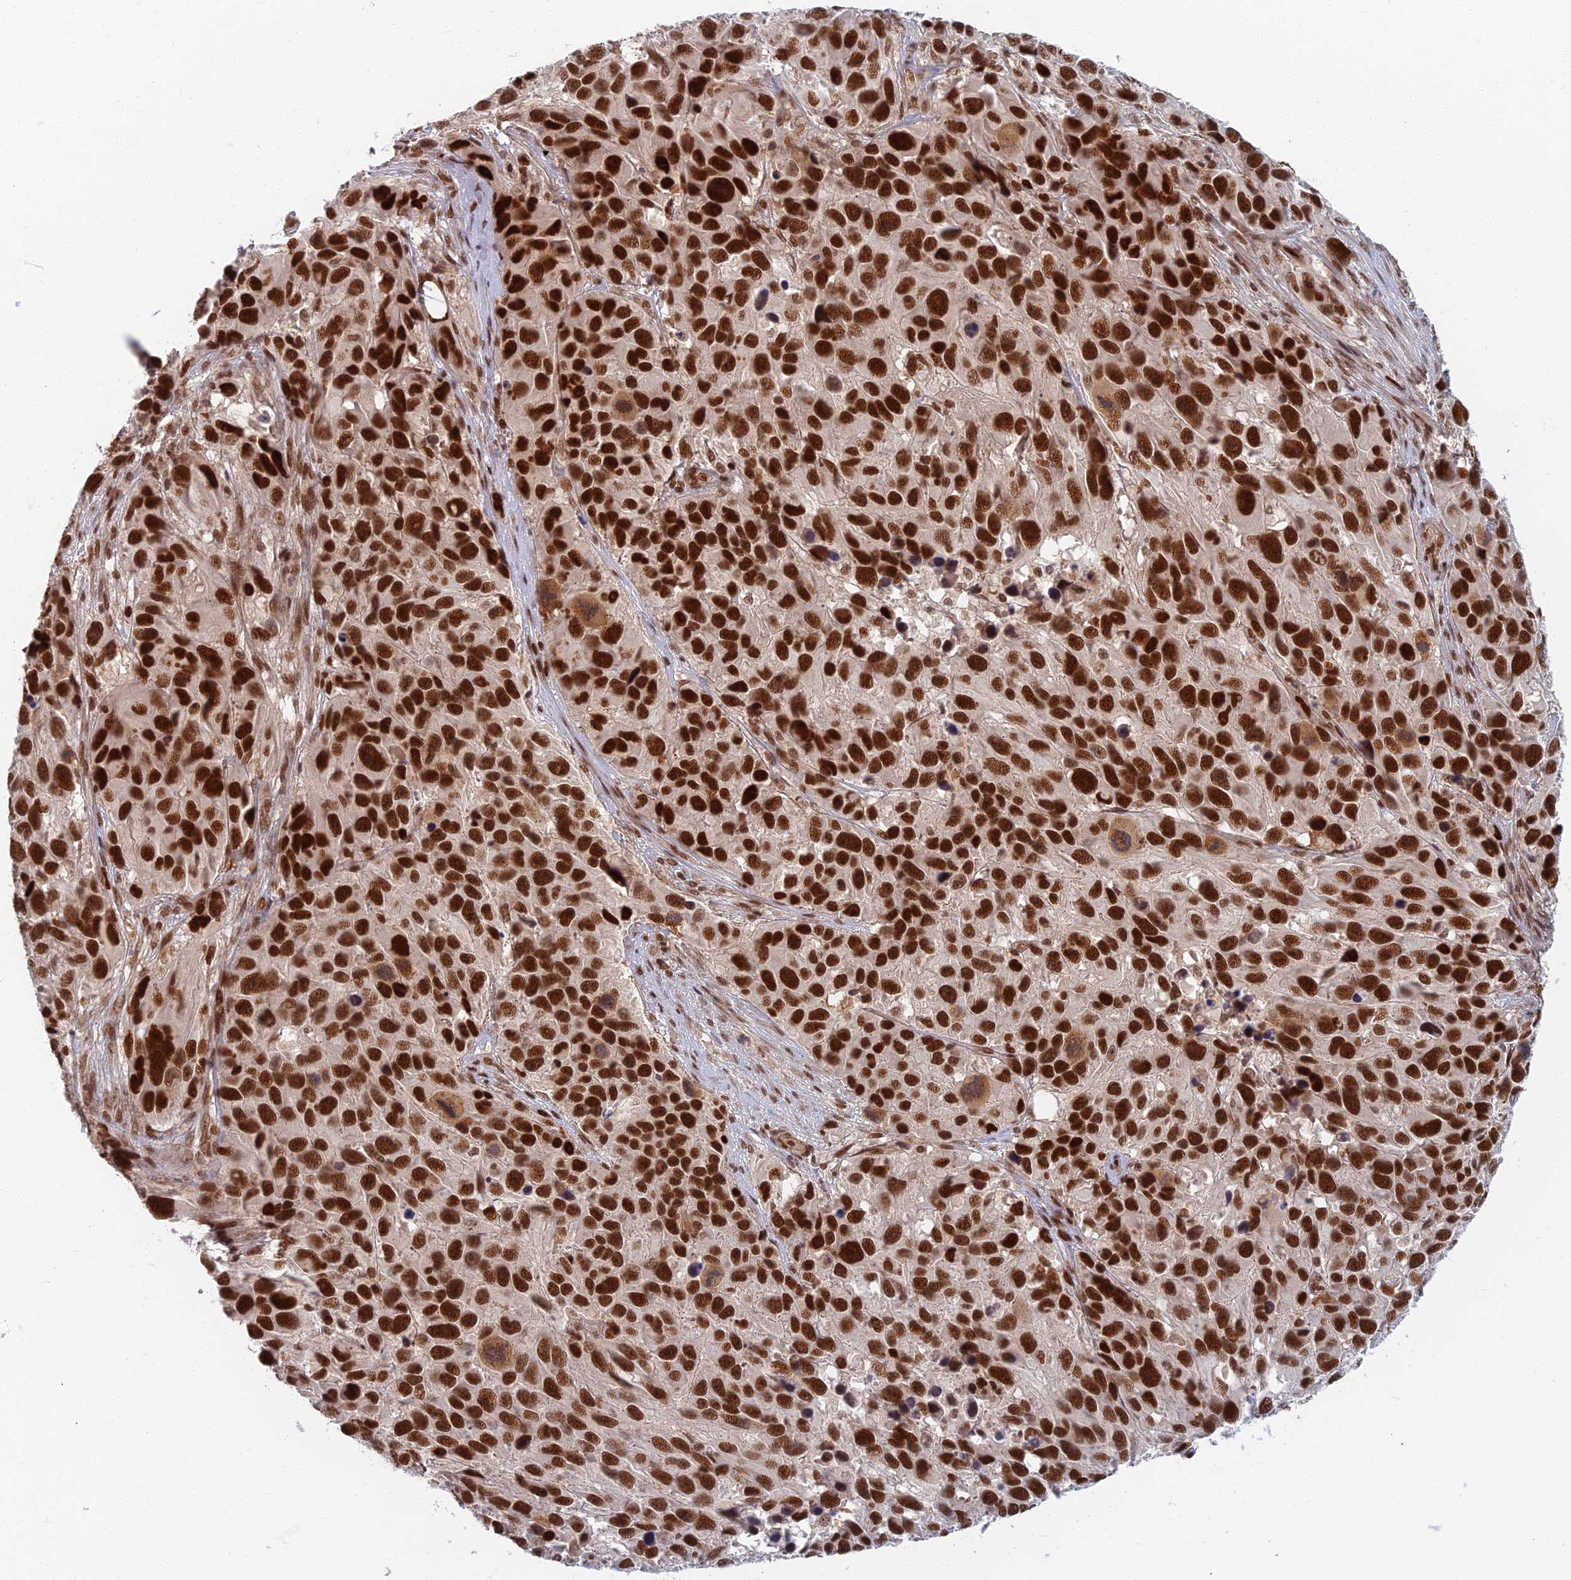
{"staining": {"intensity": "strong", "quantity": ">75%", "location": "nuclear"}, "tissue": "melanoma", "cell_type": "Tumor cells", "image_type": "cancer", "snomed": [{"axis": "morphology", "description": "Malignant melanoma, NOS"}, {"axis": "topography", "description": "Skin"}], "caption": "A high-resolution histopathology image shows immunohistochemistry (IHC) staining of melanoma, which demonstrates strong nuclear expression in approximately >75% of tumor cells.", "gene": "TCEA2", "patient": {"sex": "male", "age": 84}}